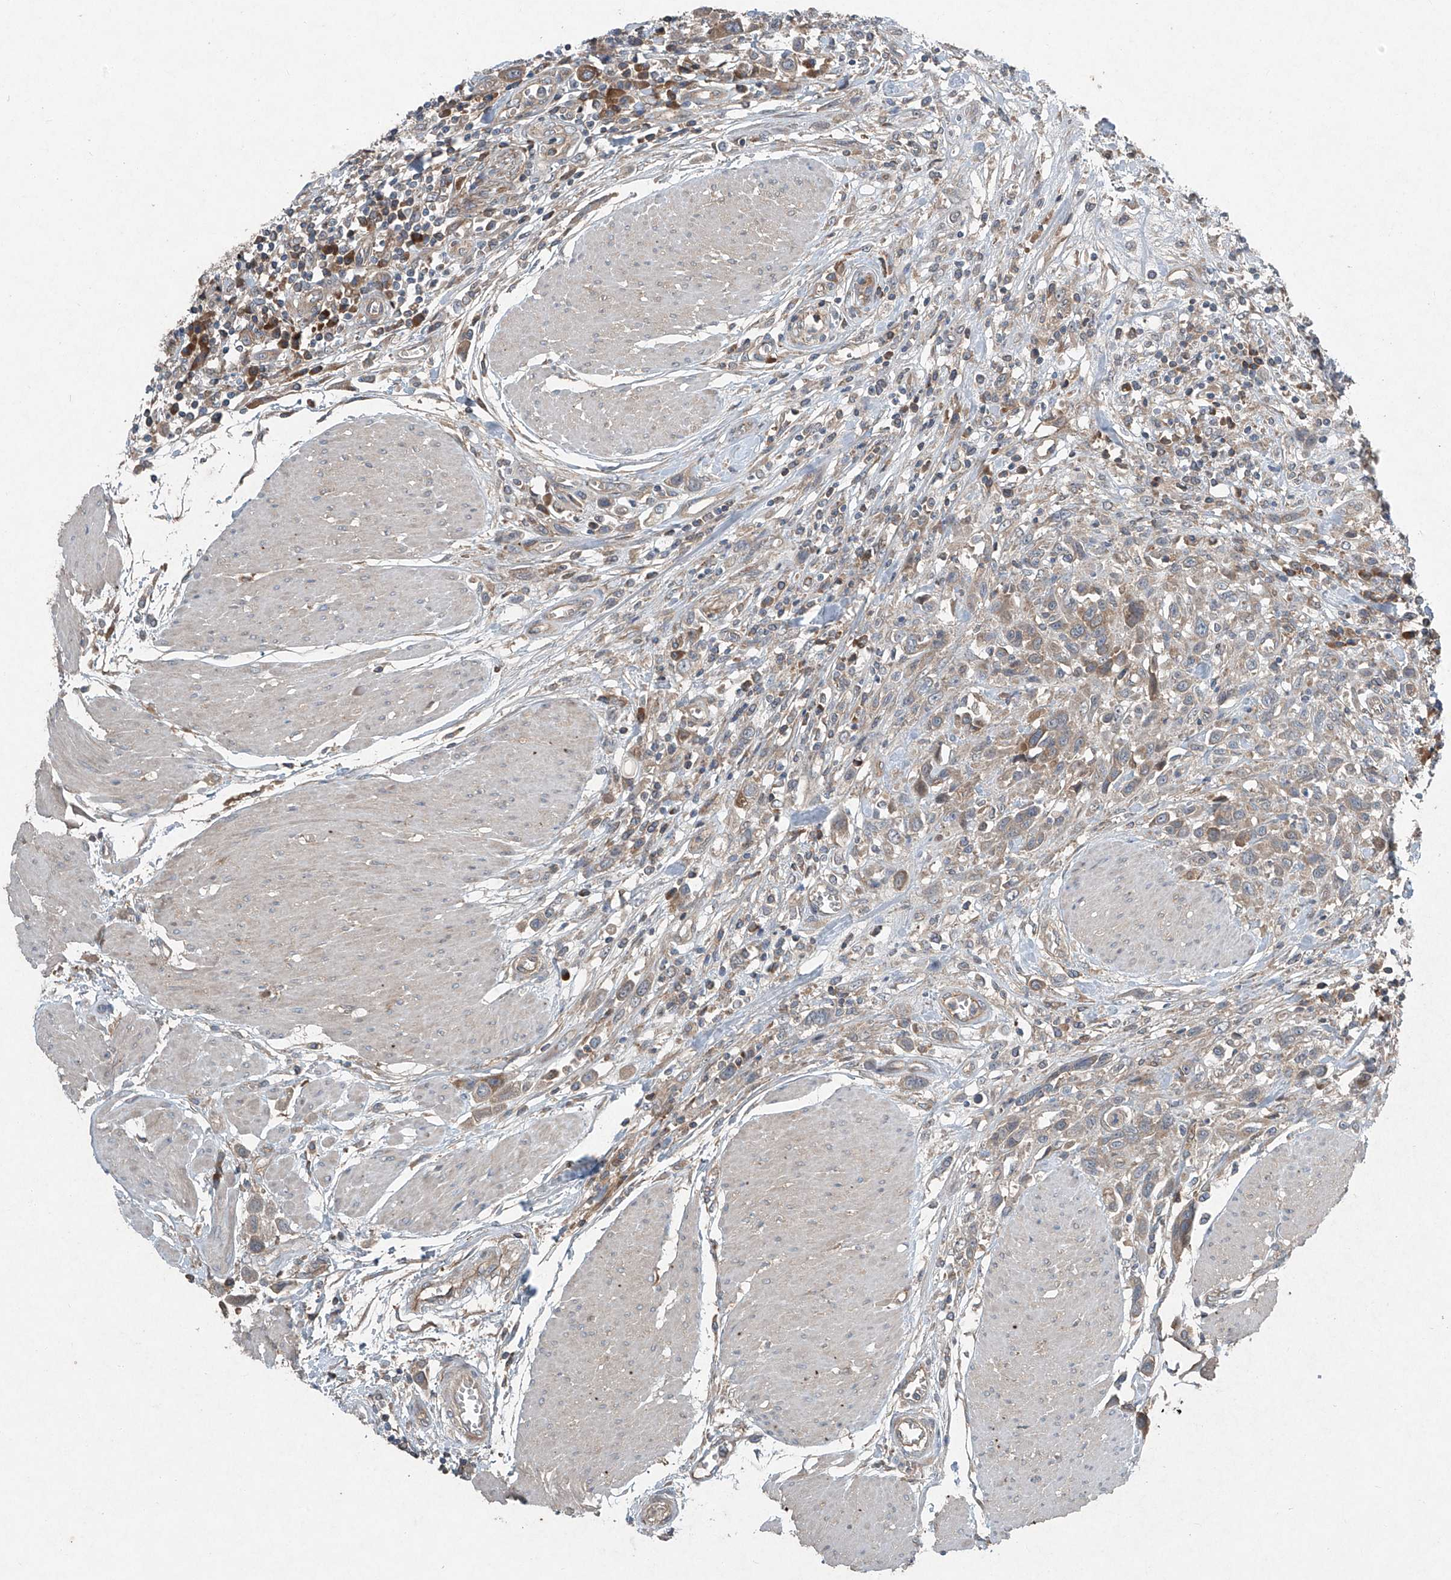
{"staining": {"intensity": "moderate", "quantity": "25%-75%", "location": "cytoplasmic/membranous"}, "tissue": "urothelial cancer", "cell_type": "Tumor cells", "image_type": "cancer", "snomed": [{"axis": "morphology", "description": "Urothelial carcinoma, High grade"}, {"axis": "topography", "description": "Urinary bladder"}], "caption": "Urothelial cancer tissue shows moderate cytoplasmic/membranous expression in about 25%-75% of tumor cells, visualized by immunohistochemistry. (DAB (3,3'-diaminobenzidine) IHC, brown staining for protein, blue staining for nuclei).", "gene": "FOXRED2", "patient": {"sex": "male", "age": 50}}